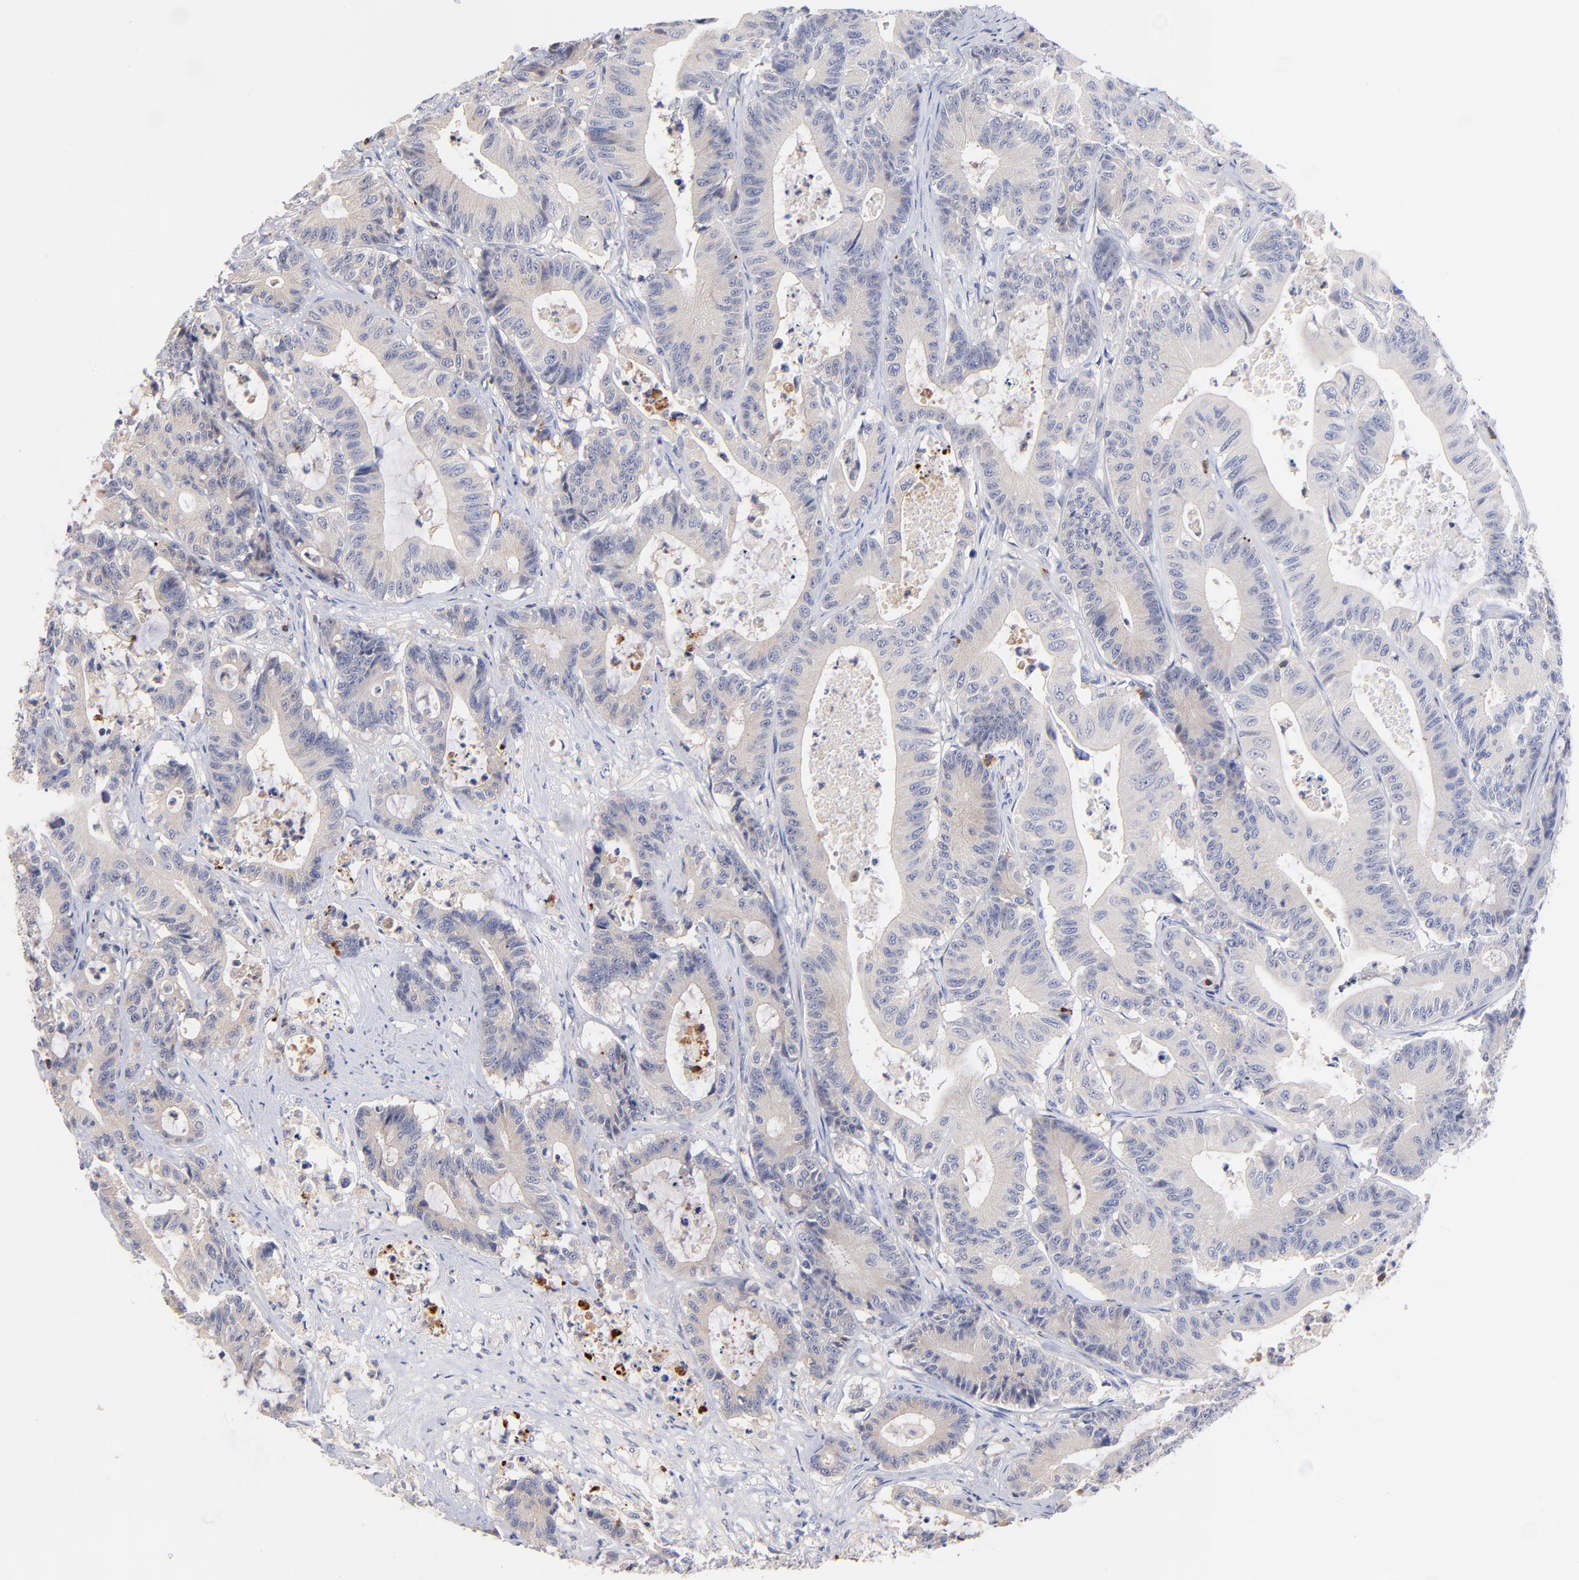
{"staining": {"intensity": "negative", "quantity": "none", "location": "none"}, "tissue": "colorectal cancer", "cell_type": "Tumor cells", "image_type": "cancer", "snomed": [{"axis": "morphology", "description": "Adenocarcinoma, NOS"}, {"axis": "topography", "description": "Colon"}], "caption": "Immunohistochemistry micrograph of human colorectal cancer (adenocarcinoma) stained for a protein (brown), which demonstrates no expression in tumor cells. (Brightfield microscopy of DAB IHC at high magnification).", "gene": "KREMEN2", "patient": {"sex": "female", "age": 84}}